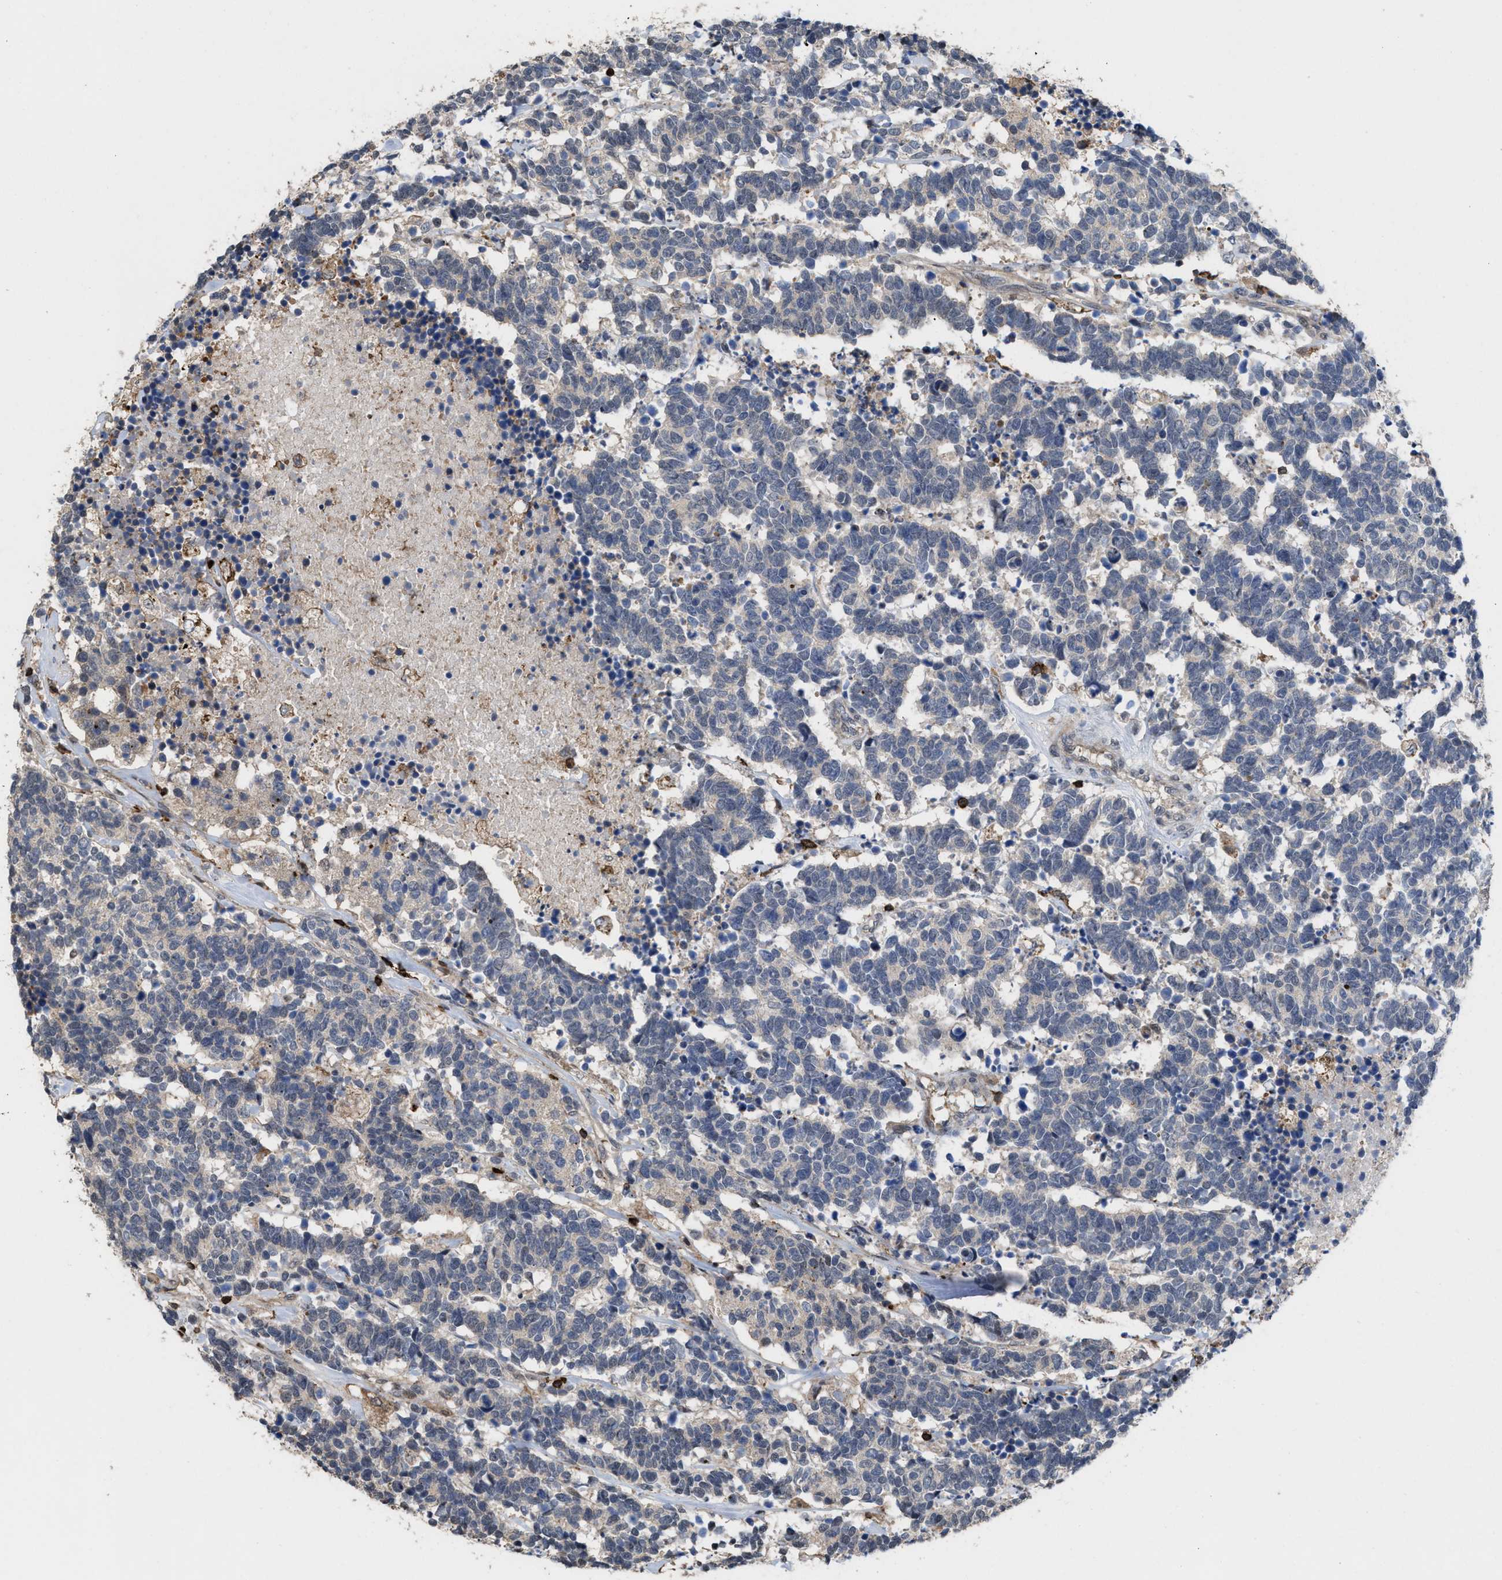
{"staining": {"intensity": "negative", "quantity": "none", "location": "none"}, "tissue": "carcinoid", "cell_type": "Tumor cells", "image_type": "cancer", "snomed": [{"axis": "morphology", "description": "Carcinoma, NOS"}, {"axis": "morphology", "description": "Carcinoid, malignant, NOS"}, {"axis": "topography", "description": "Urinary bladder"}], "caption": "Tumor cells show no significant protein staining in carcinoid.", "gene": "PTPRE", "patient": {"sex": "male", "age": 57}}